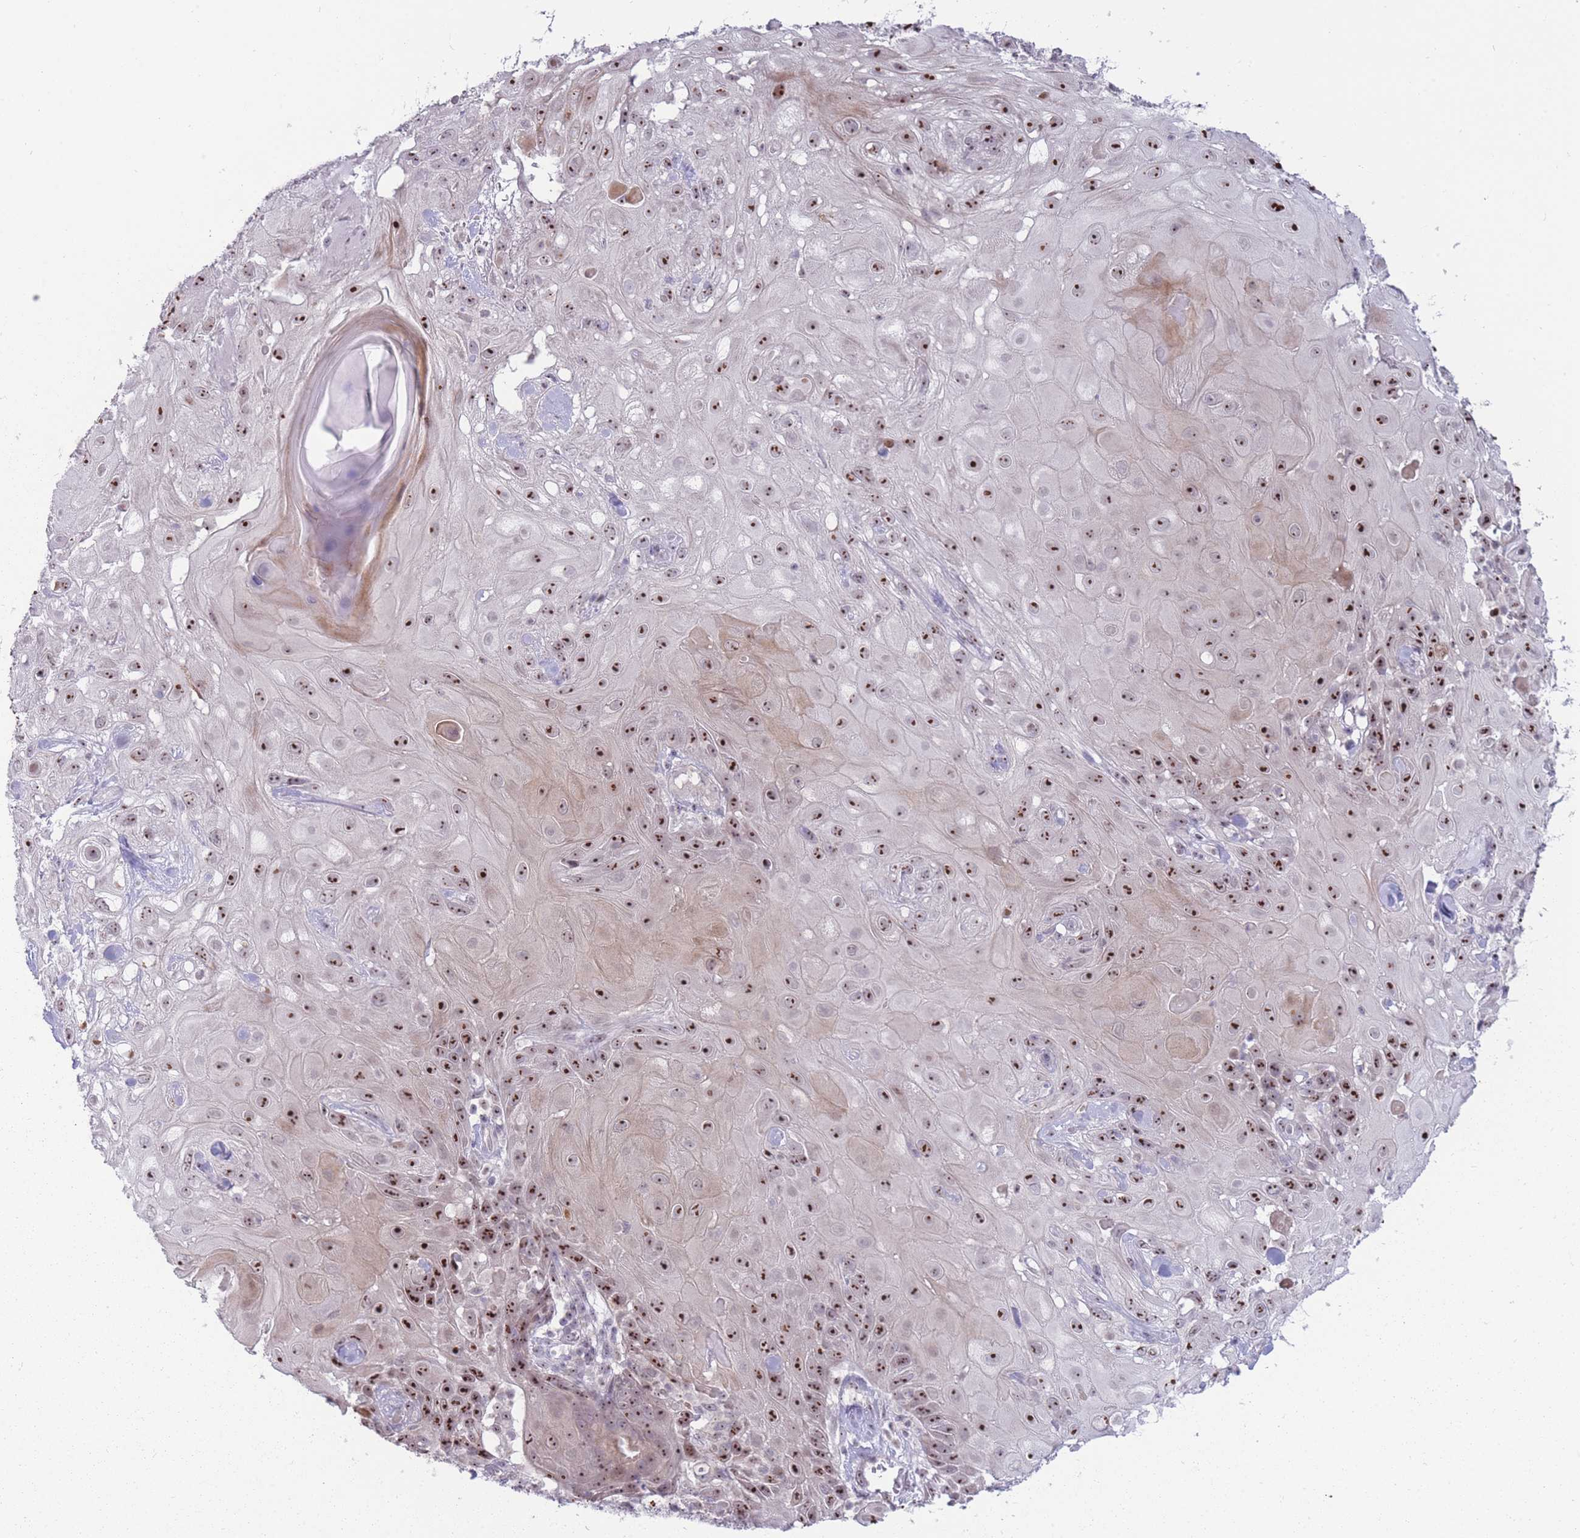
{"staining": {"intensity": "strong", "quantity": ">75%", "location": "nuclear"}, "tissue": "skin cancer", "cell_type": "Tumor cells", "image_type": "cancer", "snomed": [{"axis": "morphology", "description": "Normal tissue, NOS"}, {"axis": "morphology", "description": "Squamous cell carcinoma, NOS"}, {"axis": "topography", "description": "Skin"}, {"axis": "topography", "description": "Cartilage tissue"}], "caption": "Protein expression analysis of skin cancer displays strong nuclear staining in about >75% of tumor cells. Using DAB (3,3'-diaminobenzidine) (brown) and hematoxylin (blue) stains, captured at high magnification using brightfield microscopy.", "gene": "MCIDAS", "patient": {"sex": "female", "age": 79}}